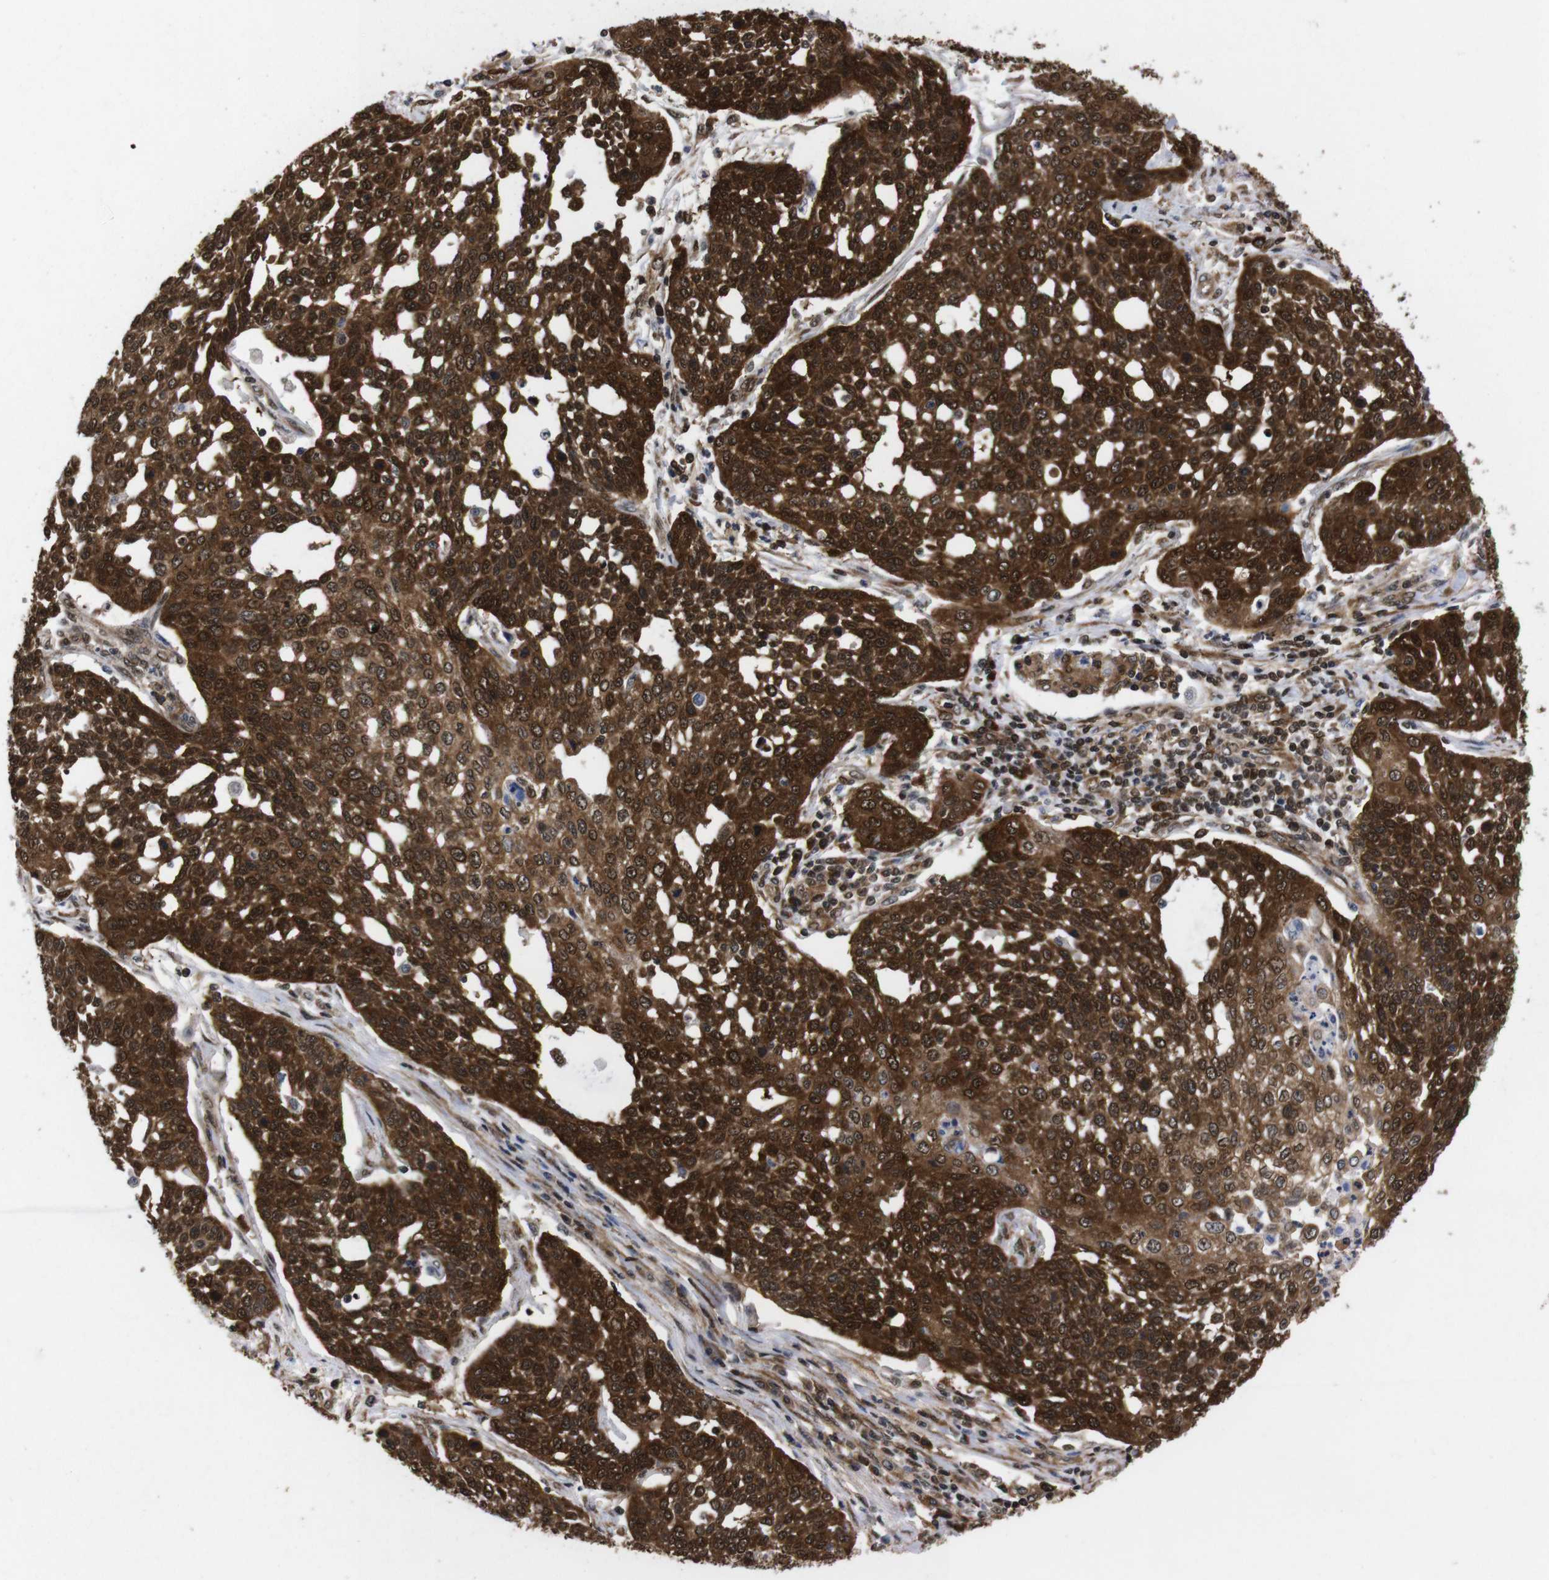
{"staining": {"intensity": "strong", "quantity": ">75%", "location": "cytoplasmic/membranous,nuclear"}, "tissue": "cervical cancer", "cell_type": "Tumor cells", "image_type": "cancer", "snomed": [{"axis": "morphology", "description": "Squamous cell carcinoma, NOS"}, {"axis": "topography", "description": "Cervix"}], "caption": "A high-resolution histopathology image shows IHC staining of cervical cancer, which displays strong cytoplasmic/membranous and nuclear staining in about >75% of tumor cells. Ihc stains the protein in brown and the nuclei are stained blue.", "gene": "UBQLN2", "patient": {"sex": "female", "age": 34}}